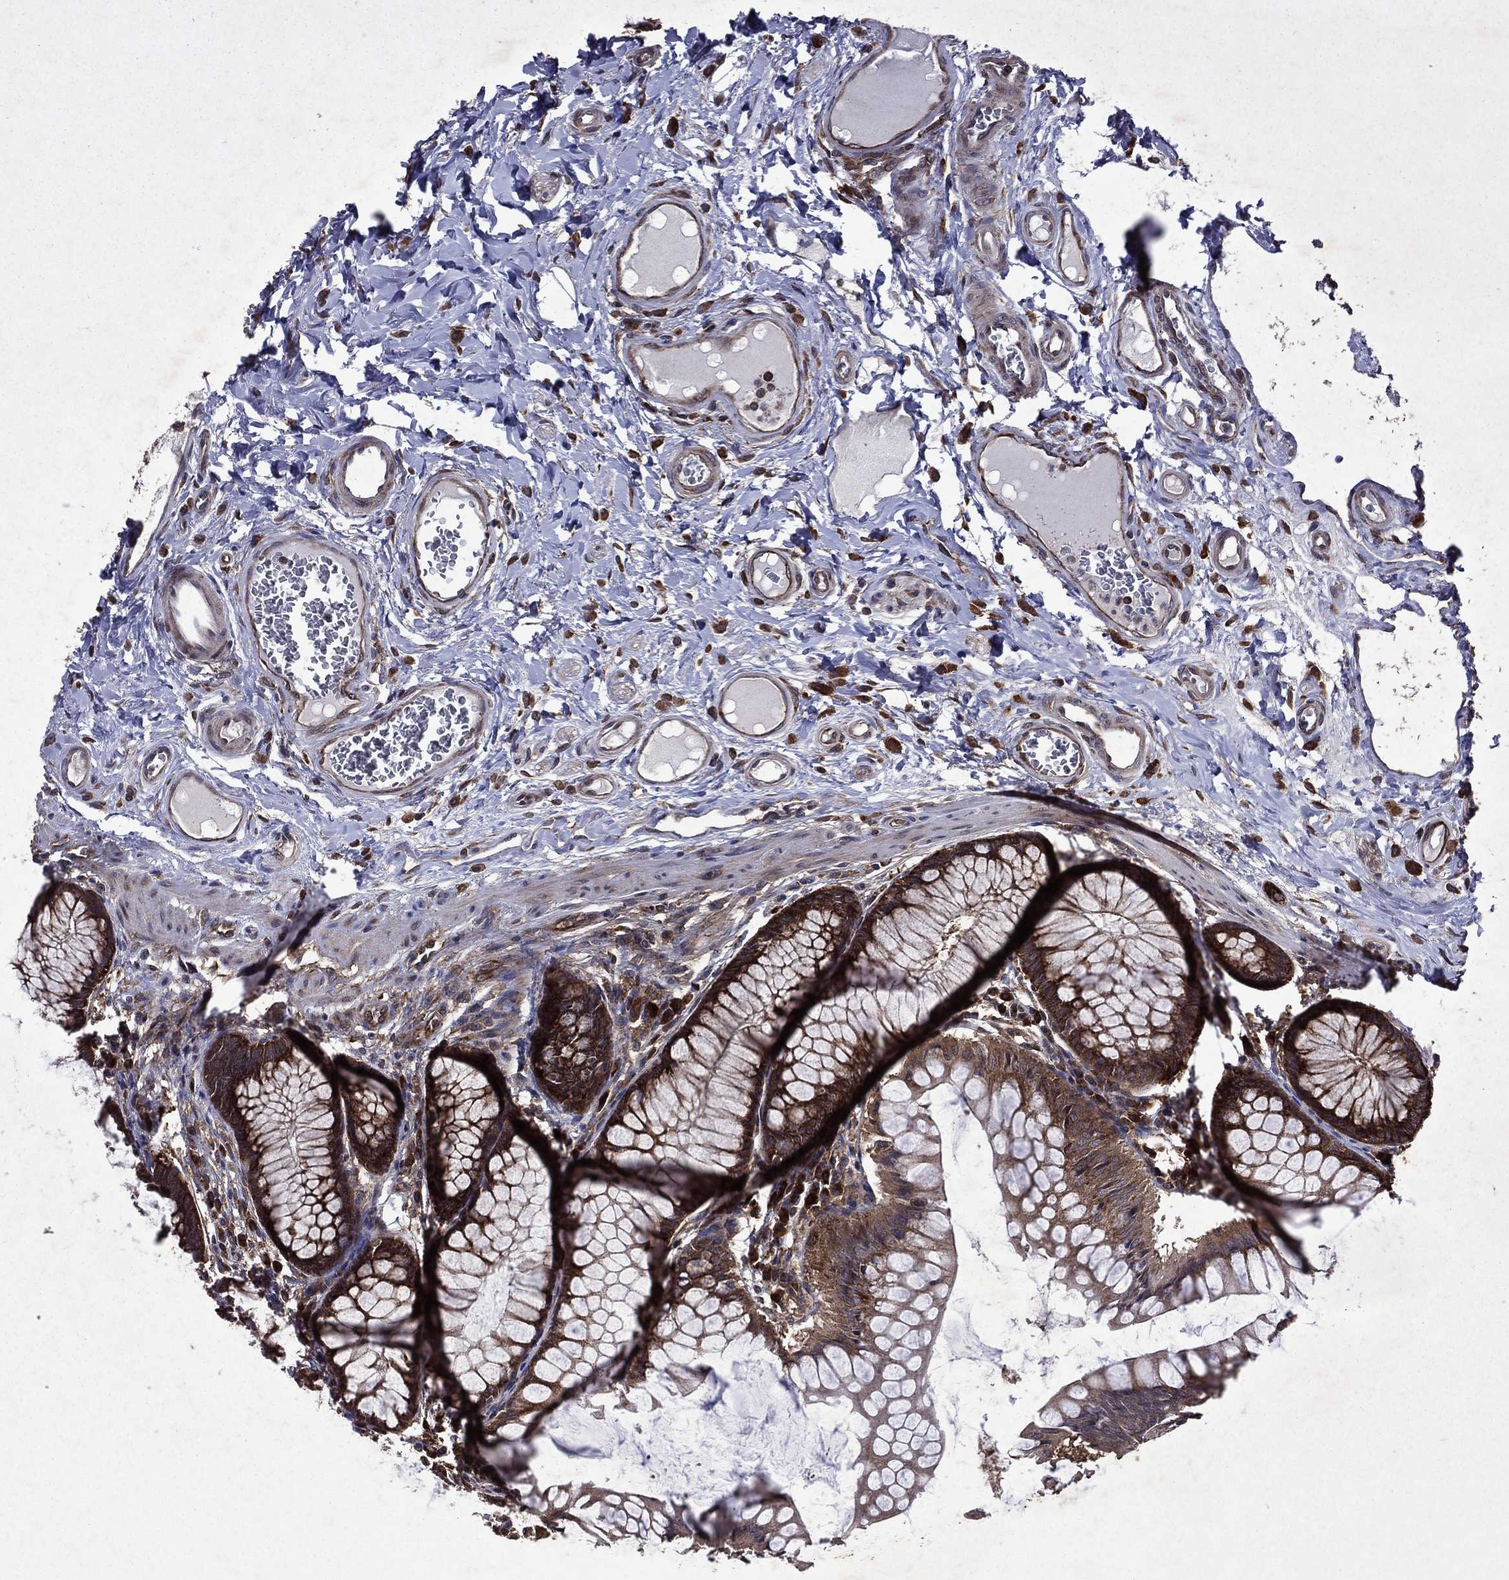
{"staining": {"intensity": "moderate", "quantity": "25%-75%", "location": "cytoplasmic/membranous"}, "tissue": "colon", "cell_type": "Endothelial cells", "image_type": "normal", "snomed": [{"axis": "morphology", "description": "Normal tissue, NOS"}, {"axis": "topography", "description": "Colon"}], "caption": "A brown stain labels moderate cytoplasmic/membranous expression of a protein in endothelial cells of normal human colon.", "gene": "EIF2B4", "patient": {"sex": "female", "age": 65}}